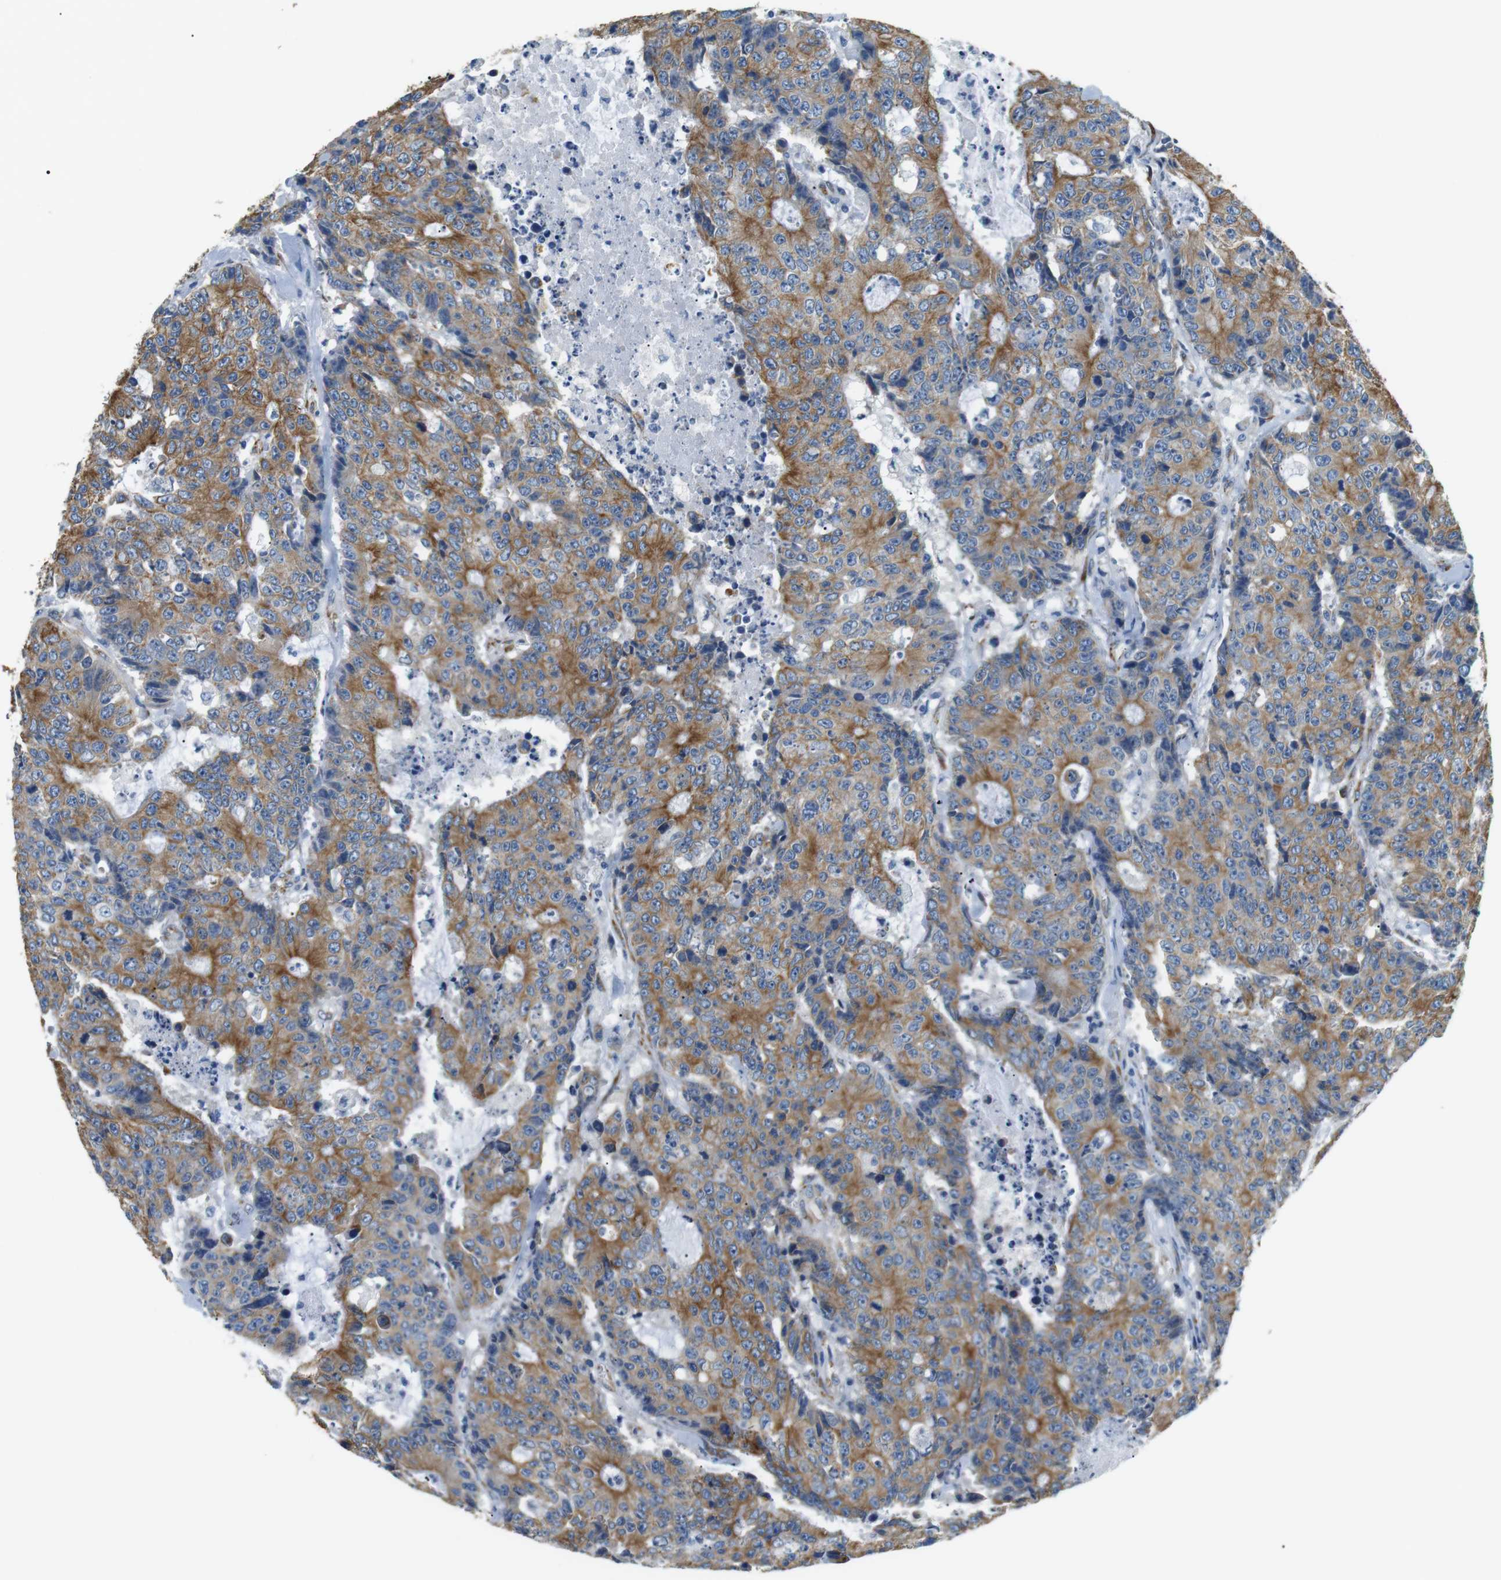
{"staining": {"intensity": "moderate", "quantity": ">75%", "location": "cytoplasmic/membranous"}, "tissue": "colorectal cancer", "cell_type": "Tumor cells", "image_type": "cancer", "snomed": [{"axis": "morphology", "description": "Adenocarcinoma, NOS"}, {"axis": "topography", "description": "Colon"}], "caption": "A brown stain labels moderate cytoplasmic/membranous staining of a protein in human colorectal adenocarcinoma tumor cells. (IHC, brightfield microscopy, high magnification).", "gene": "UNC5CL", "patient": {"sex": "female", "age": 86}}